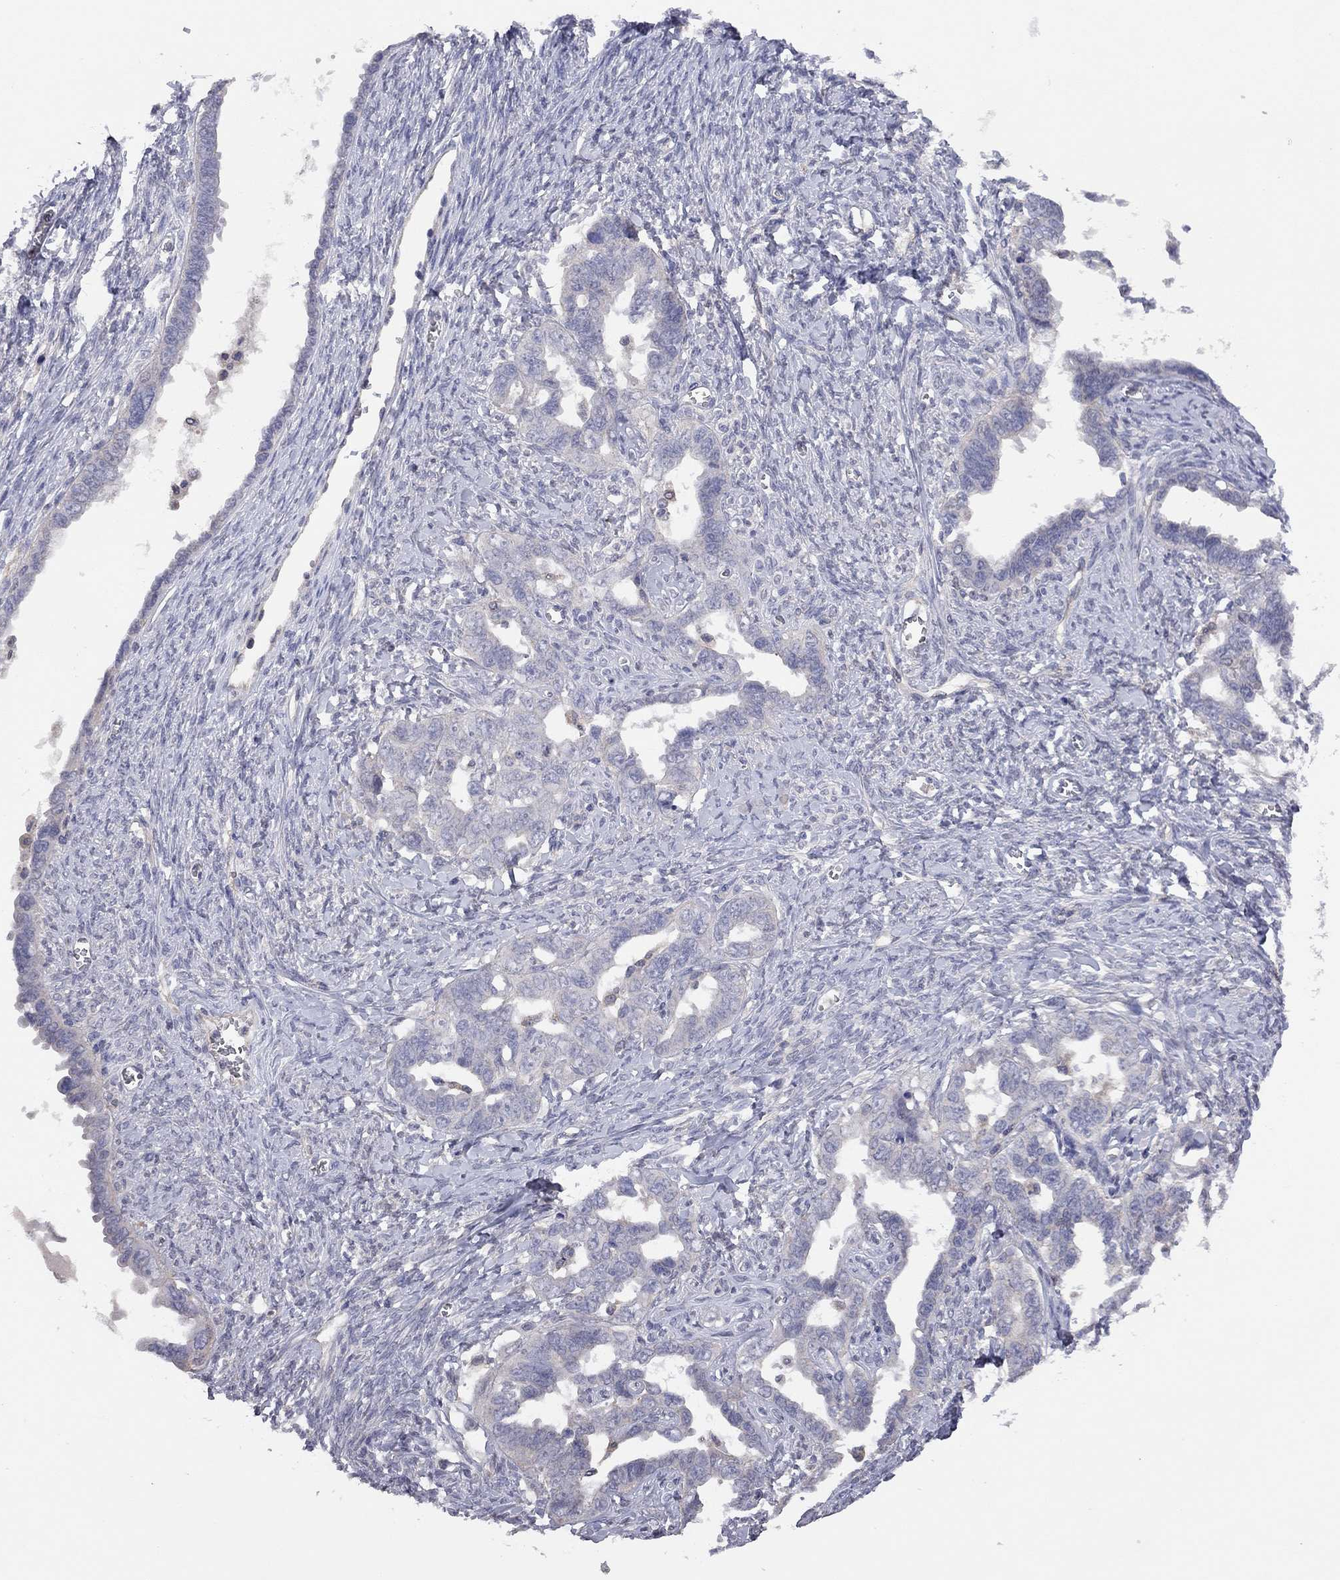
{"staining": {"intensity": "negative", "quantity": "none", "location": "none"}, "tissue": "ovarian cancer", "cell_type": "Tumor cells", "image_type": "cancer", "snomed": [{"axis": "morphology", "description": "Cystadenocarcinoma, serous, NOS"}, {"axis": "topography", "description": "Ovary"}], "caption": "Immunohistochemistry micrograph of neoplastic tissue: human ovarian cancer (serous cystadenocarcinoma) stained with DAB reveals no significant protein positivity in tumor cells.", "gene": "KCNB1", "patient": {"sex": "female", "age": 69}}